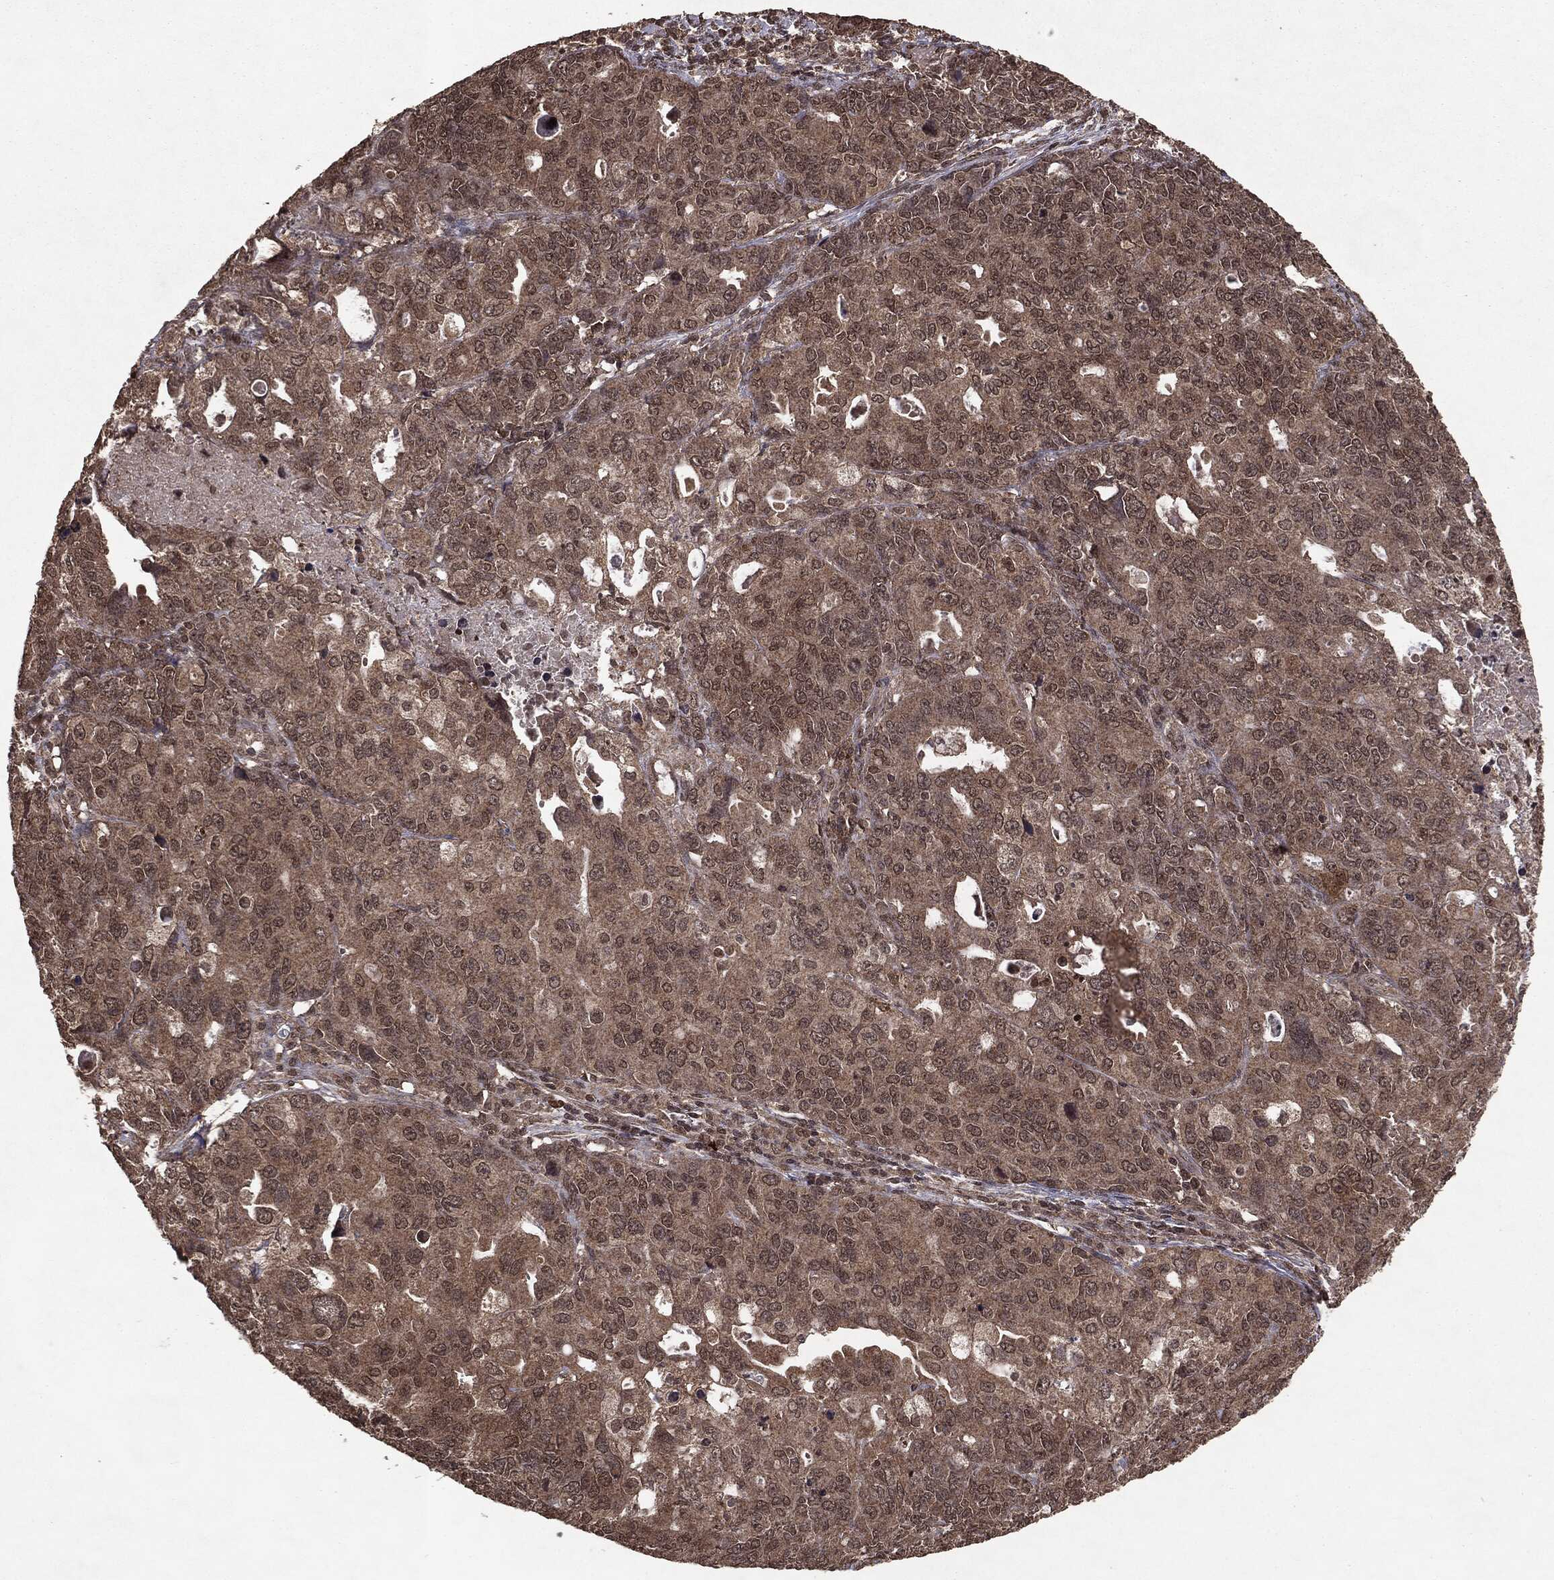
{"staining": {"intensity": "weak", "quantity": ">75%", "location": "cytoplasmic/membranous"}, "tissue": "endometrial cancer", "cell_type": "Tumor cells", "image_type": "cancer", "snomed": [{"axis": "morphology", "description": "Adenocarcinoma, NOS"}, {"axis": "topography", "description": "Uterus"}], "caption": "Protein staining of adenocarcinoma (endometrial) tissue shows weak cytoplasmic/membranous positivity in about >75% of tumor cells. (brown staining indicates protein expression, while blue staining denotes nuclei).", "gene": "PEBP1", "patient": {"sex": "female", "age": 79}}